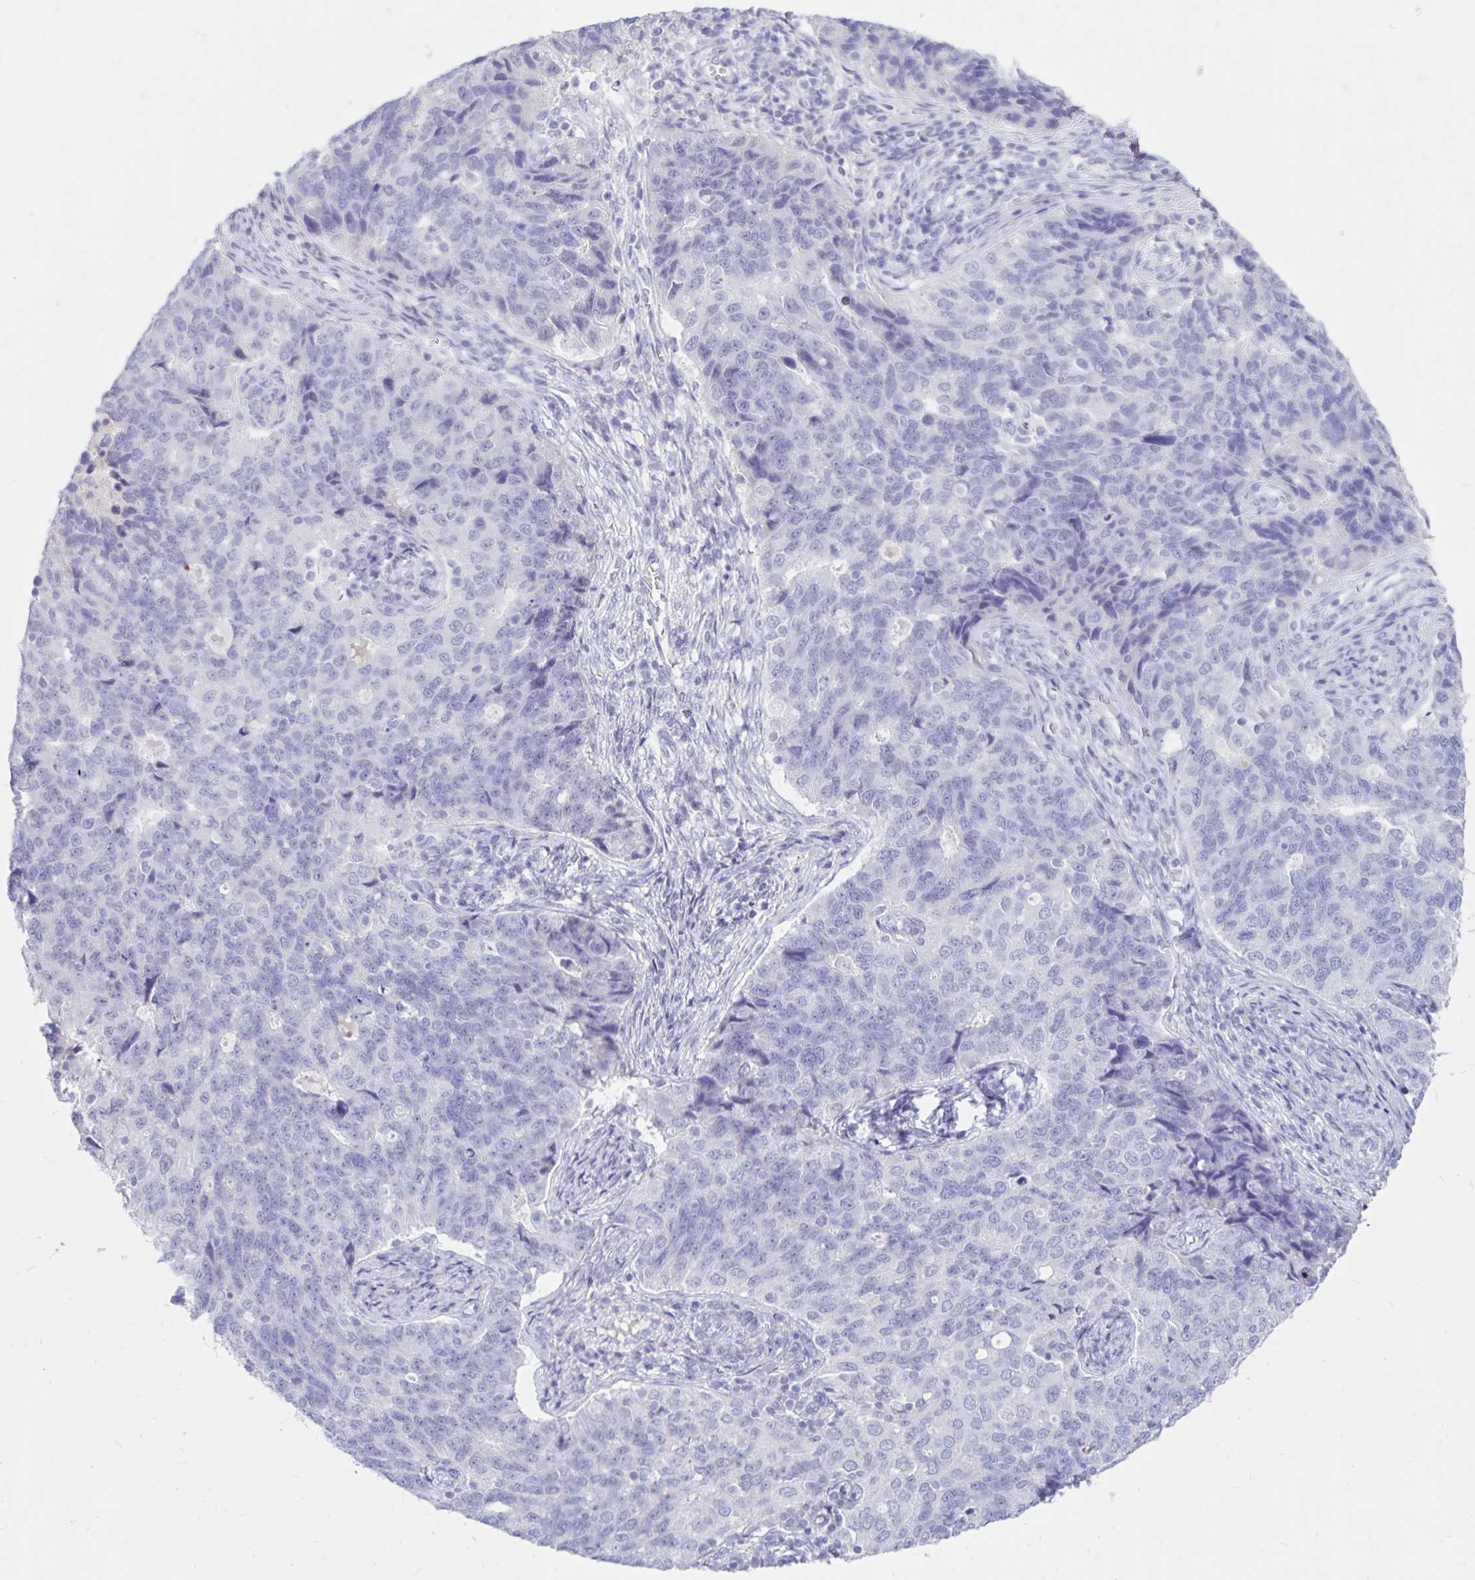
{"staining": {"intensity": "negative", "quantity": "none", "location": "none"}, "tissue": "endometrial cancer", "cell_type": "Tumor cells", "image_type": "cancer", "snomed": [{"axis": "morphology", "description": "Adenocarcinoma, NOS"}, {"axis": "topography", "description": "Endometrium"}], "caption": "Image shows no protein staining in tumor cells of endometrial cancer tissue.", "gene": "DPEP3", "patient": {"sex": "female", "age": 43}}